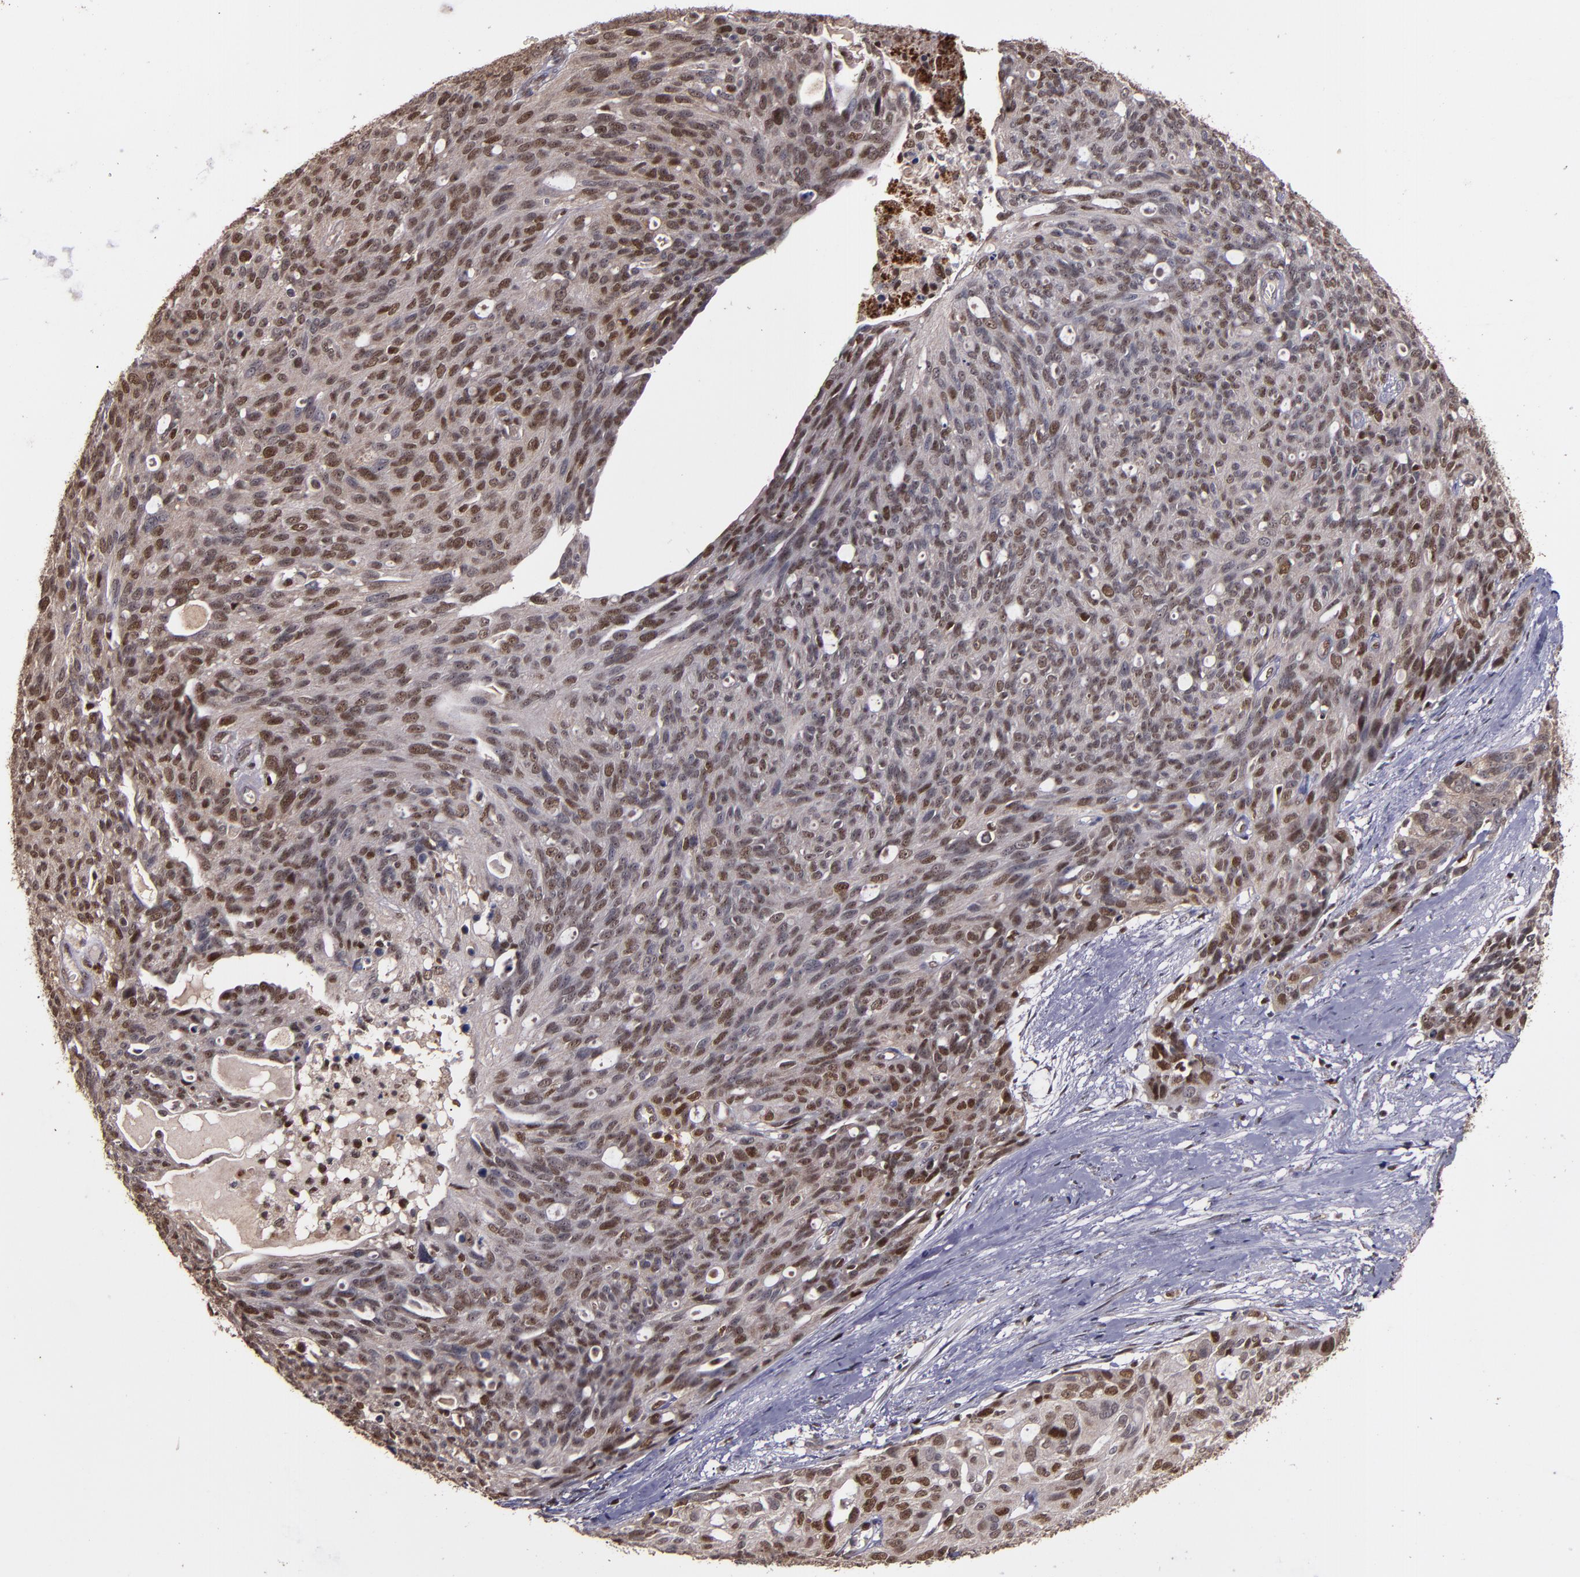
{"staining": {"intensity": "moderate", "quantity": "25%-75%", "location": "nuclear"}, "tissue": "ovarian cancer", "cell_type": "Tumor cells", "image_type": "cancer", "snomed": [{"axis": "morphology", "description": "Carcinoma, endometroid"}, {"axis": "topography", "description": "Ovary"}], "caption": "An IHC photomicrograph of neoplastic tissue is shown. Protein staining in brown highlights moderate nuclear positivity in ovarian cancer within tumor cells.", "gene": "CHEK2", "patient": {"sex": "female", "age": 60}}